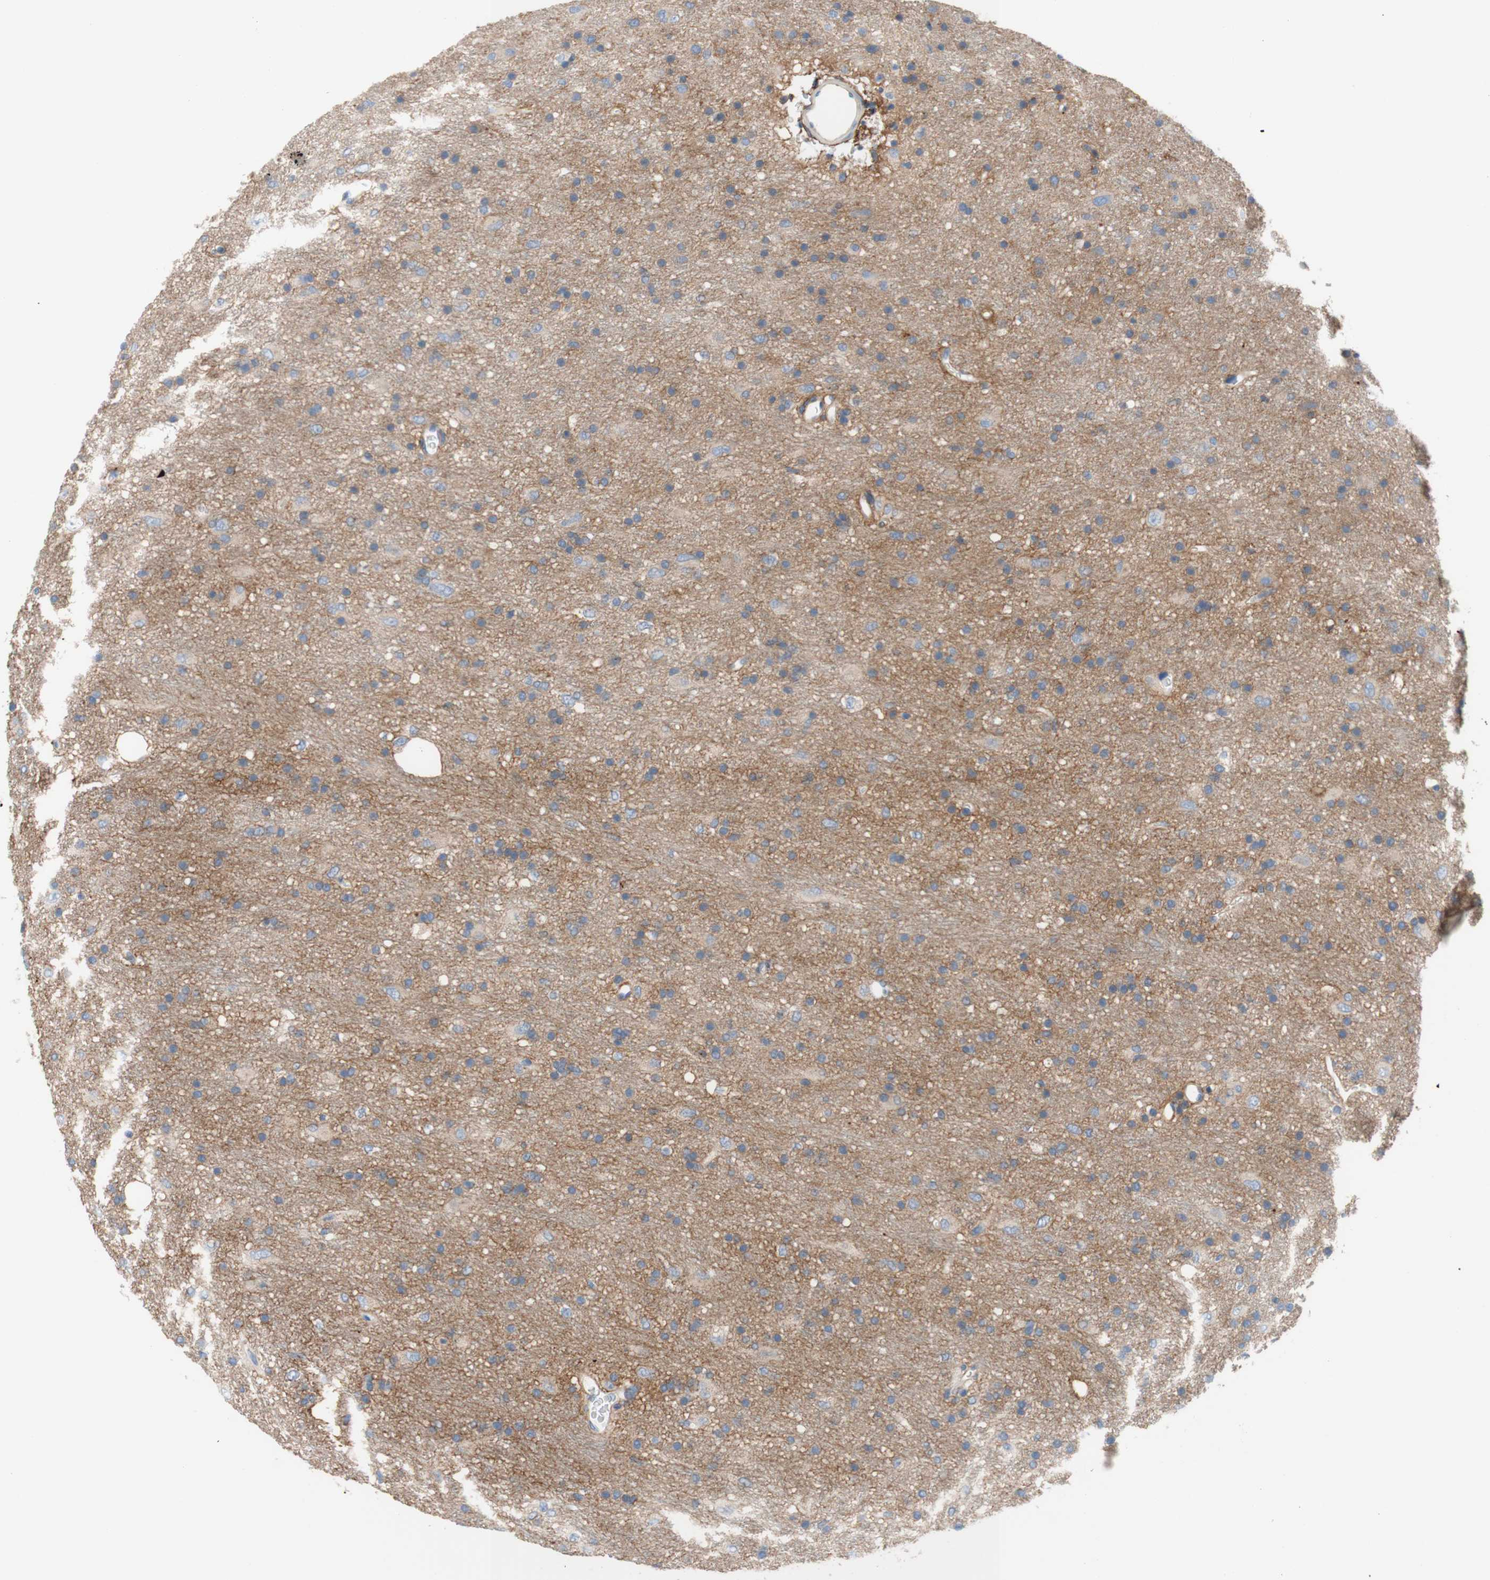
{"staining": {"intensity": "negative", "quantity": "none", "location": "none"}, "tissue": "glioma", "cell_type": "Tumor cells", "image_type": "cancer", "snomed": [{"axis": "morphology", "description": "Glioma, malignant, Low grade"}, {"axis": "topography", "description": "Brain"}], "caption": "This histopathology image is of malignant glioma (low-grade) stained with immunohistochemistry (IHC) to label a protein in brown with the nuclei are counter-stained blue. There is no staining in tumor cells.", "gene": "F3", "patient": {"sex": "male", "age": 77}}